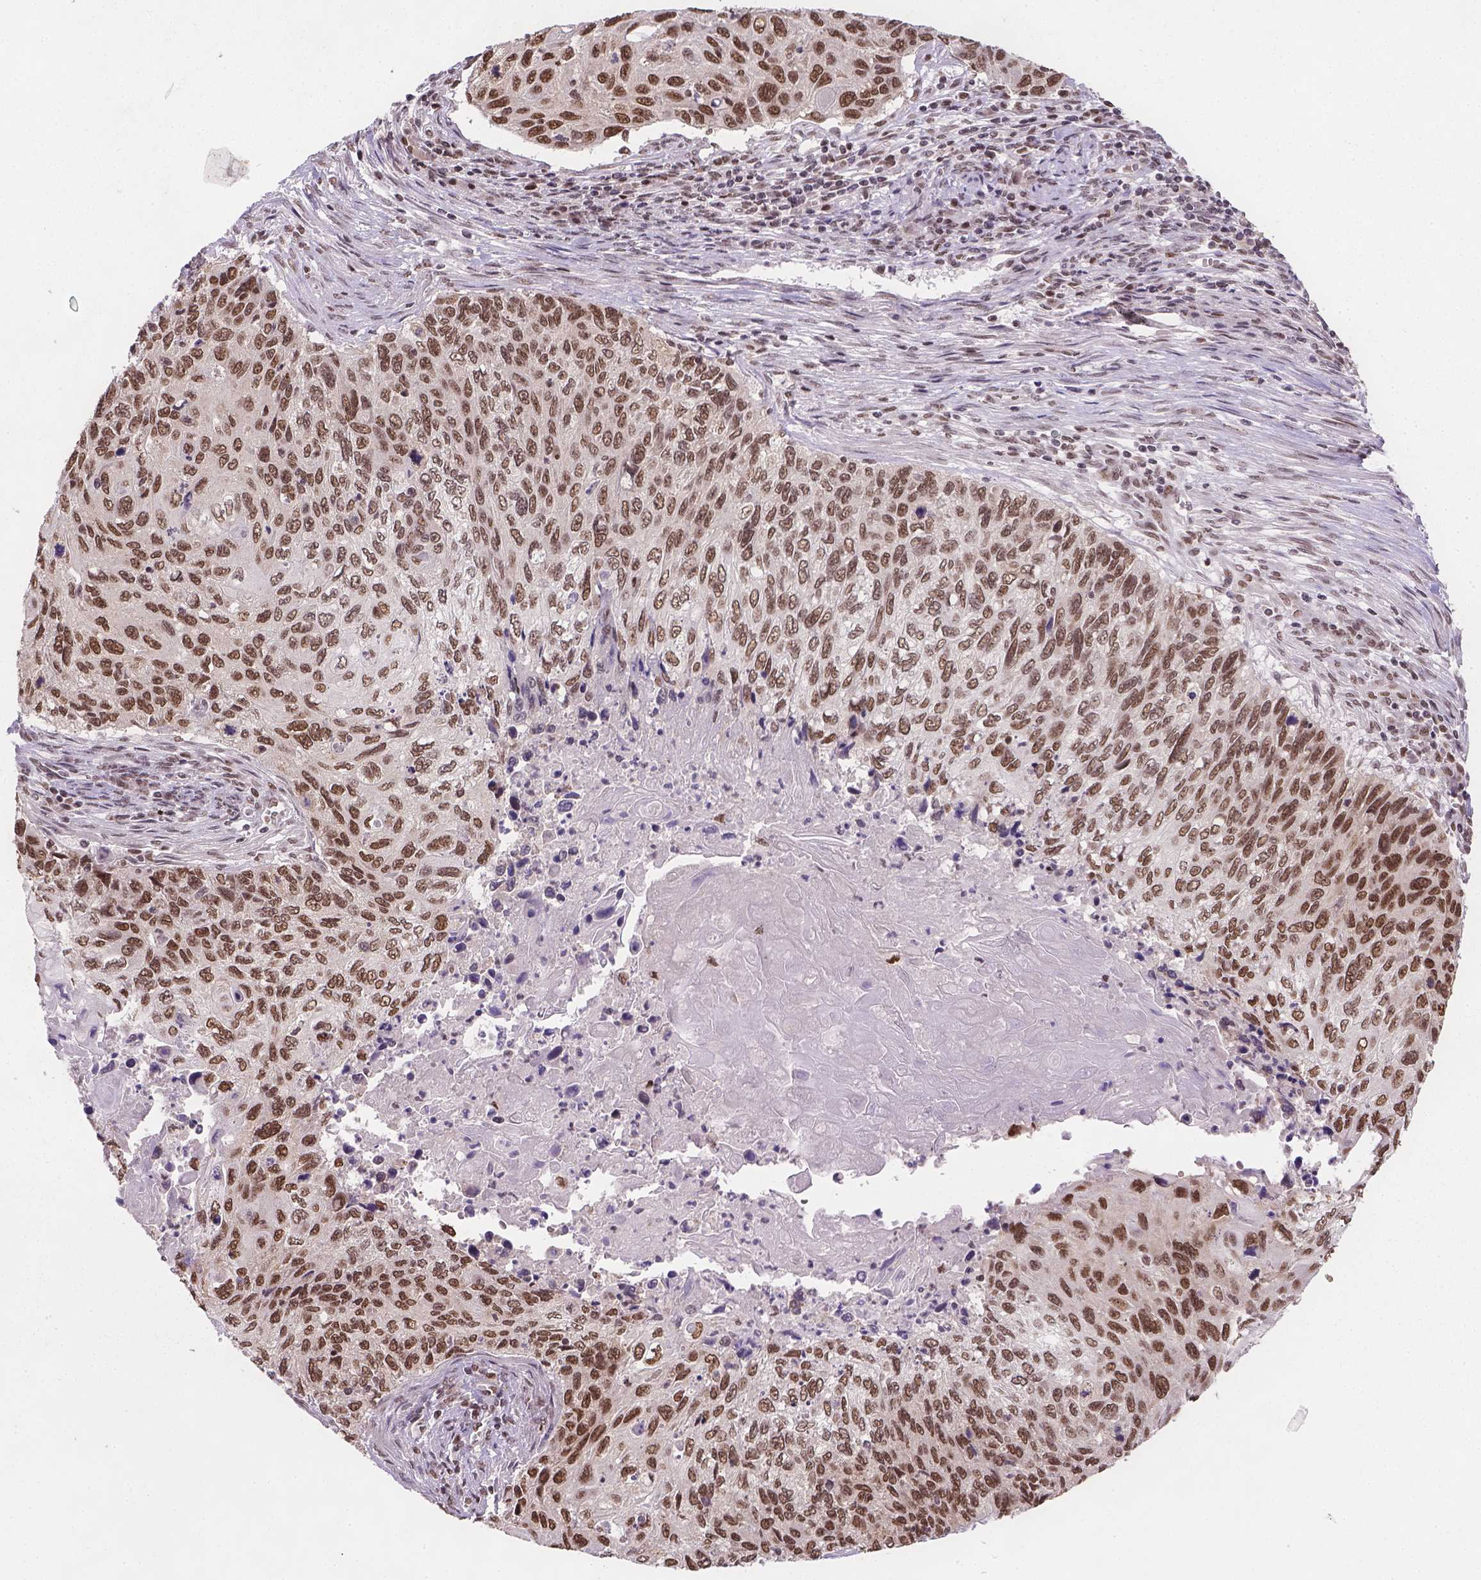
{"staining": {"intensity": "moderate", "quantity": ">75%", "location": "nuclear"}, "tissue": "cervical cancer", "cell_type": "Tumor cells", "image_type": "cancer", "snomed": [{"axis": "morphology", "description": "Squamous cell carcinoma, NOS"}, {"axis": "topography", "description": "Cervix"}], "caption": "Squamous cell carcinoma (cervical) stained with a protein marker reveals moderate staining in tumor cells.", "gene": "FANCE", "patient": {"sex": "female", "age": 70}}